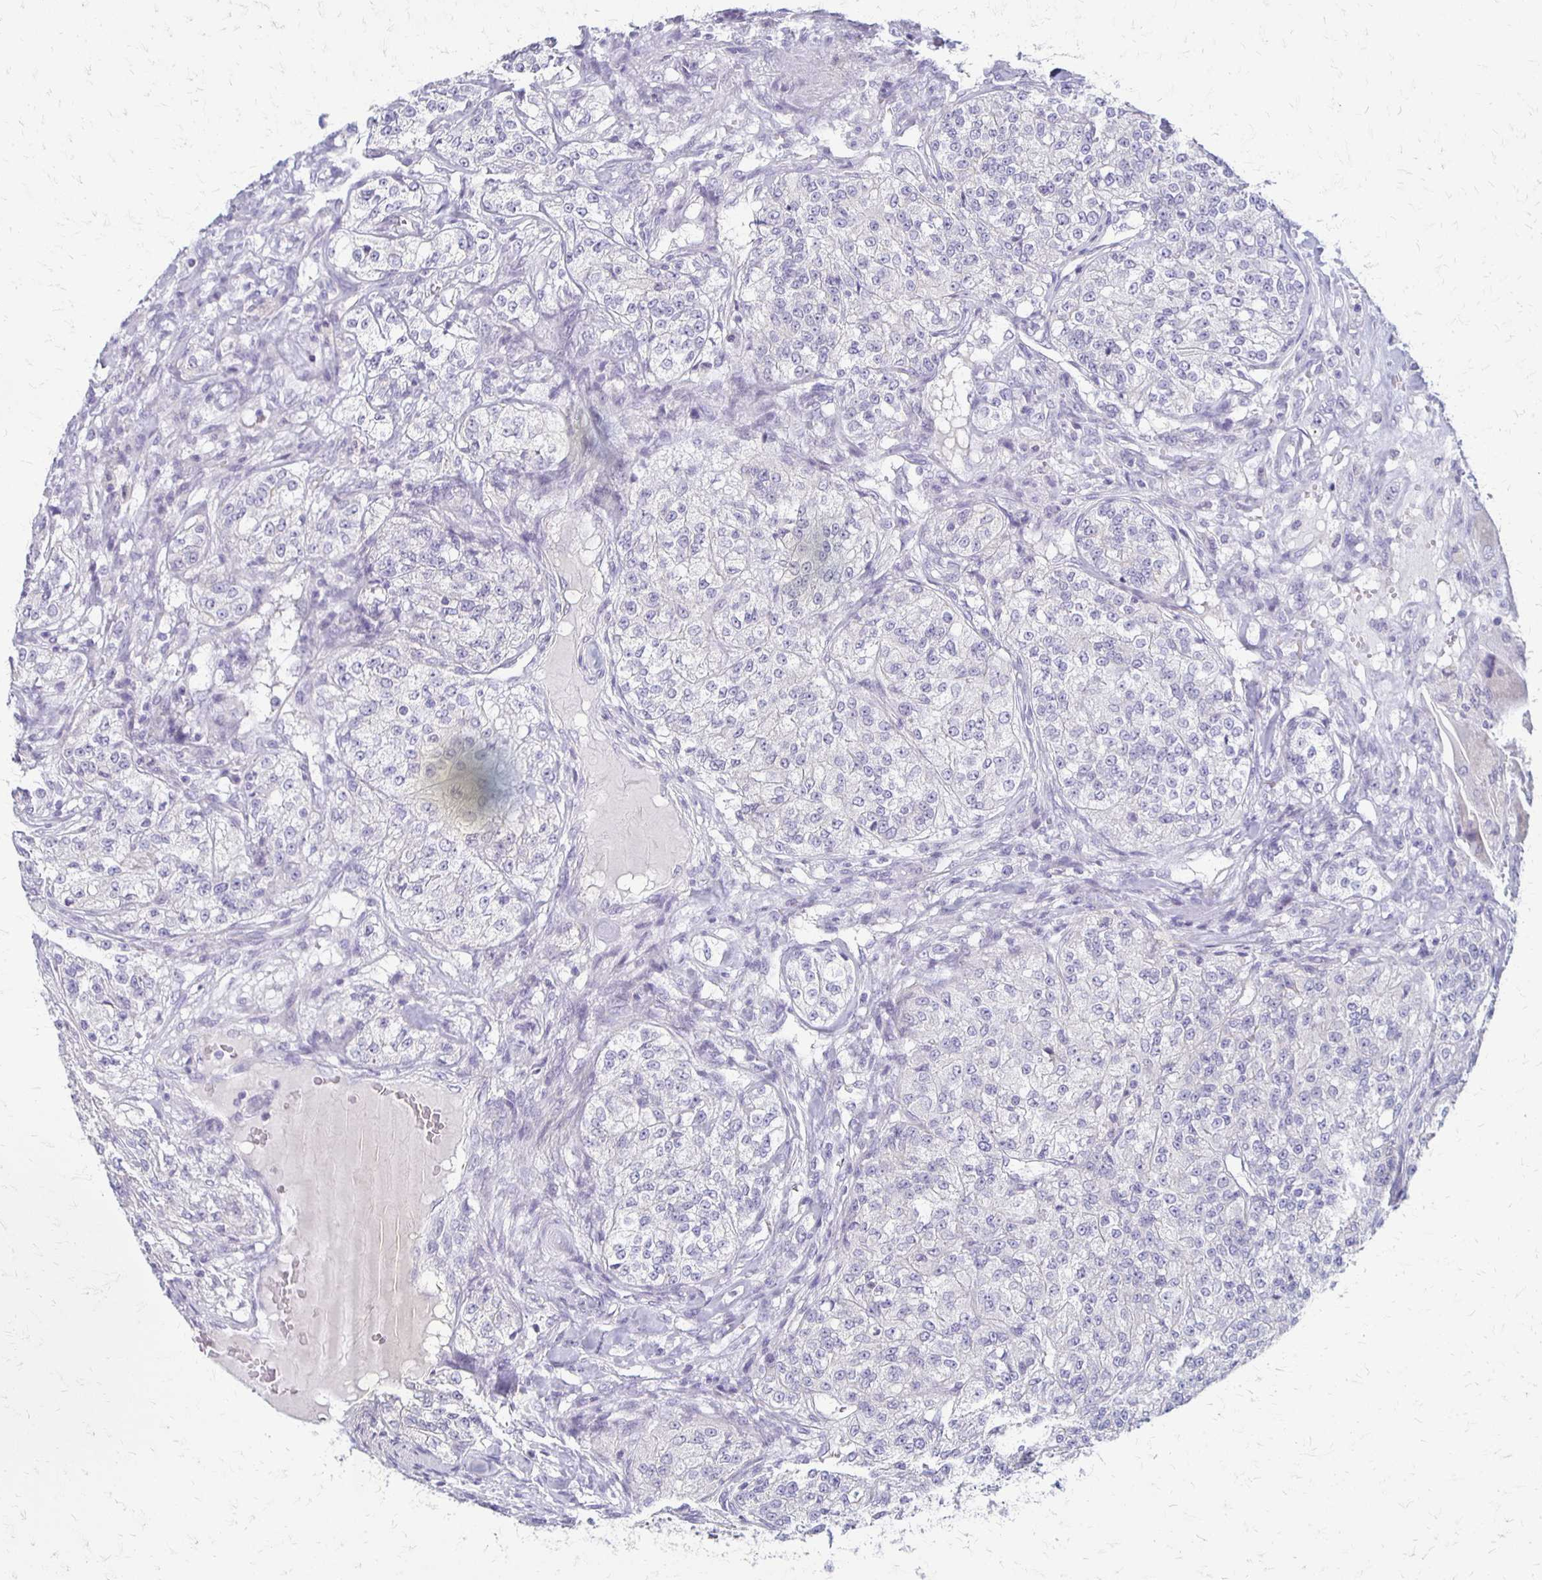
{"staining": {"intensity": "negative", "quantity": "none", "location": "none"}, "tissue": "renal cancer", "cell_type": "Tumor cells", "image_type": "cancer", "snomed": [{"axis": "morphology", "description": "Adenocarcinoma, NOS"}, {"axis": "topography", "description": "Kidney"}], "caption": "Renal cancer was stained to show a protein in brown. There is no significant staining in tumor cells.", "gene": "RHOC", "patient": {"sex": "female", "age": 63}}